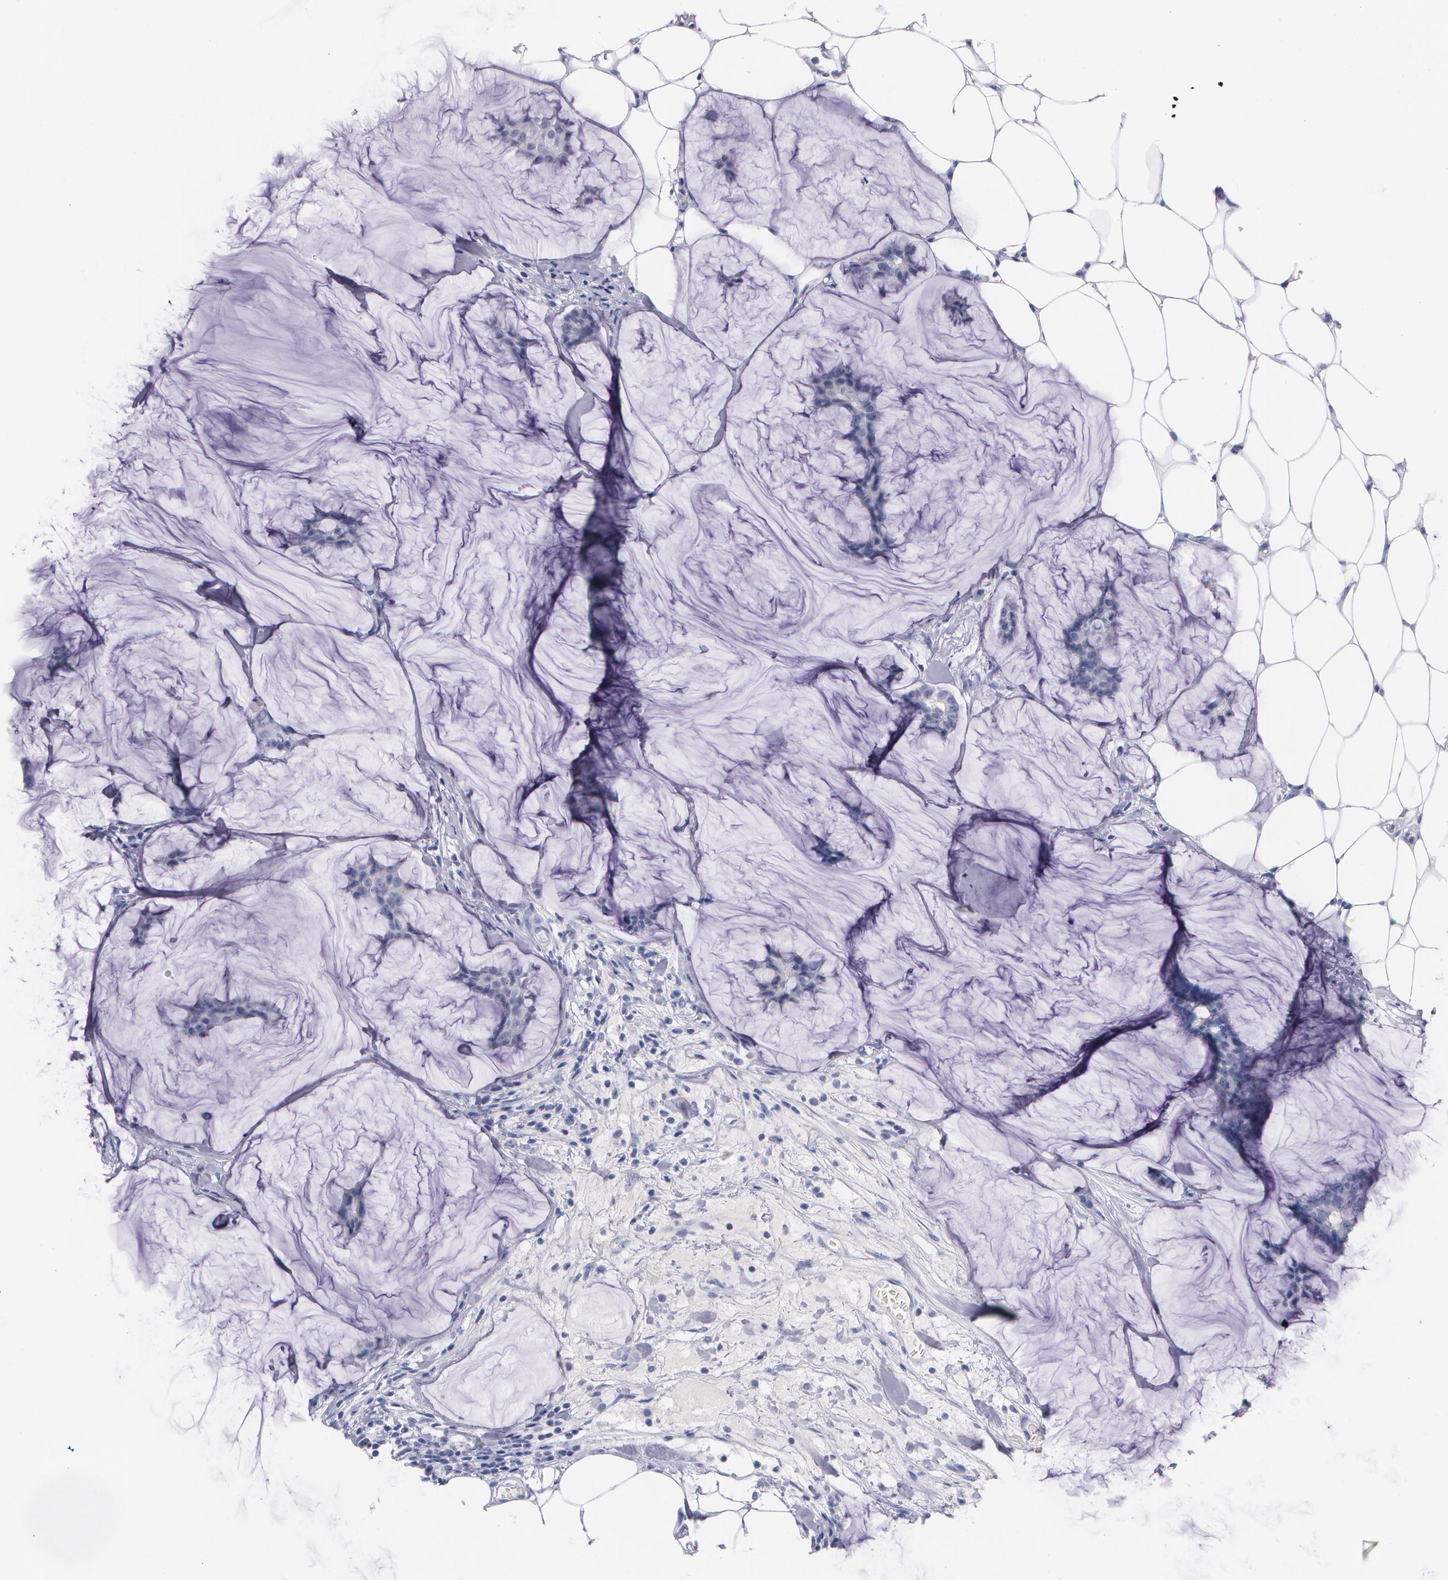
{"staining": {"intensity": "negative", "quantity": "none", "location": "none"}, "tissue": "breast cancer", "cell_type": "Tumor cells", "image_type": "cancer", "snomed": [{"axis": "morphology", "description": "Duct carcinoma"}, {"axis": "topography", "description": "Breast"}], "caption": "Invasive ductal carcinoma (breast) was stained to show a protein in brown. There is no significant positivity in tumor cells. Brightfield microscopy of immunohistochemistry (IHC) stained with DAB (brown) and hematoxylin (blue), captured at high magnification.", "gene": "HMMR", "patient": {"sex": "female", "age": 93}}